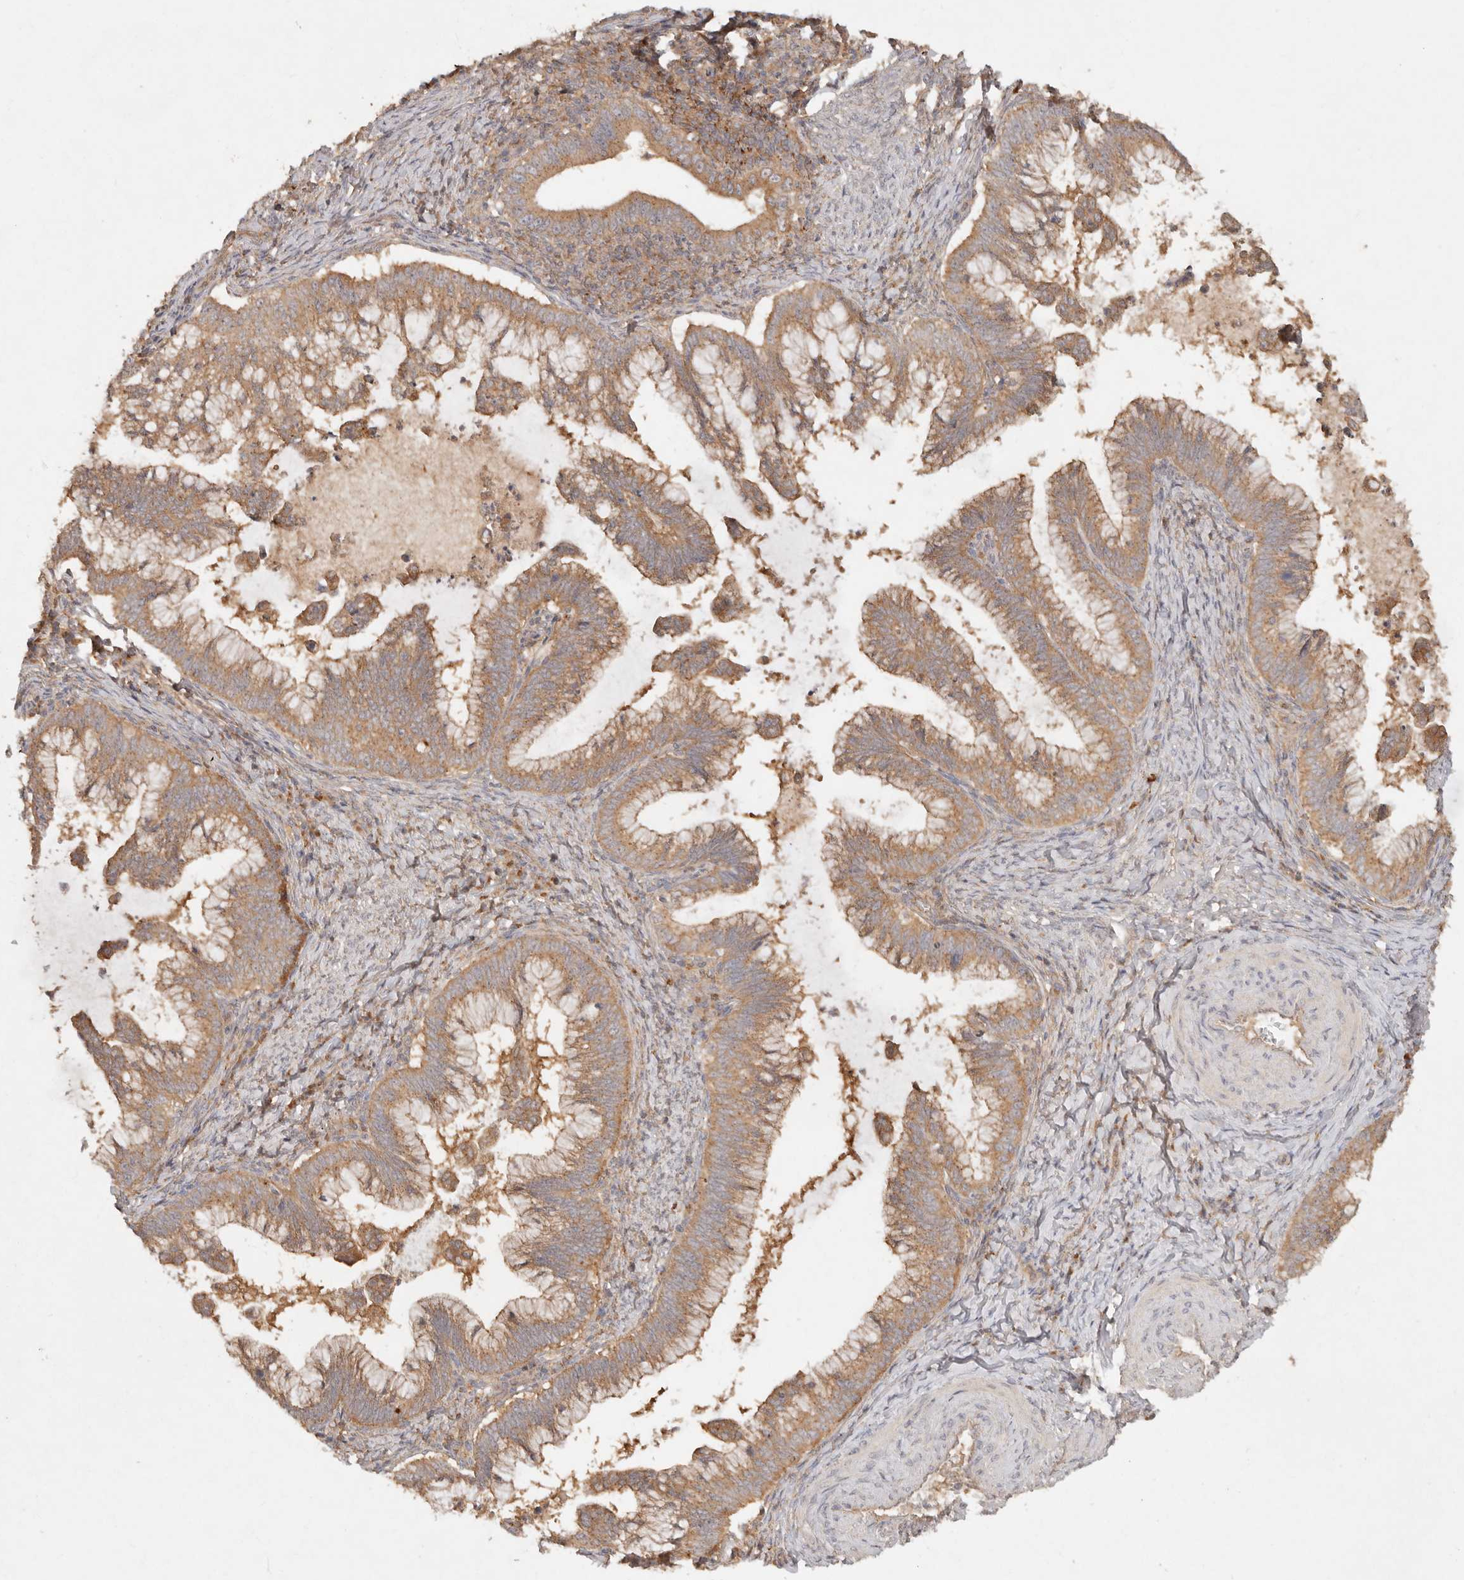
{"staining": {"intensity": "moderate", "quantity": ">75%", "location": "cytoplasmic/membranous"}, "tissue": "cervical cancer", "cell_type": "Tumor cells", "image_type": "cancer", "snomed": [{"axis": "morphology", "description": "Adenocarcinoma, NOS"}, {"axis": "topography", "description": "Cervix"}], "caption": "Brown immunohistochemical staining in cervical adenocarcinoma exhibits moderate cytoplasmic/membranous expression in about >75% of tumor cells.", "gene": "HECTD3", "patient": {"sex": "female", "age": 36}}